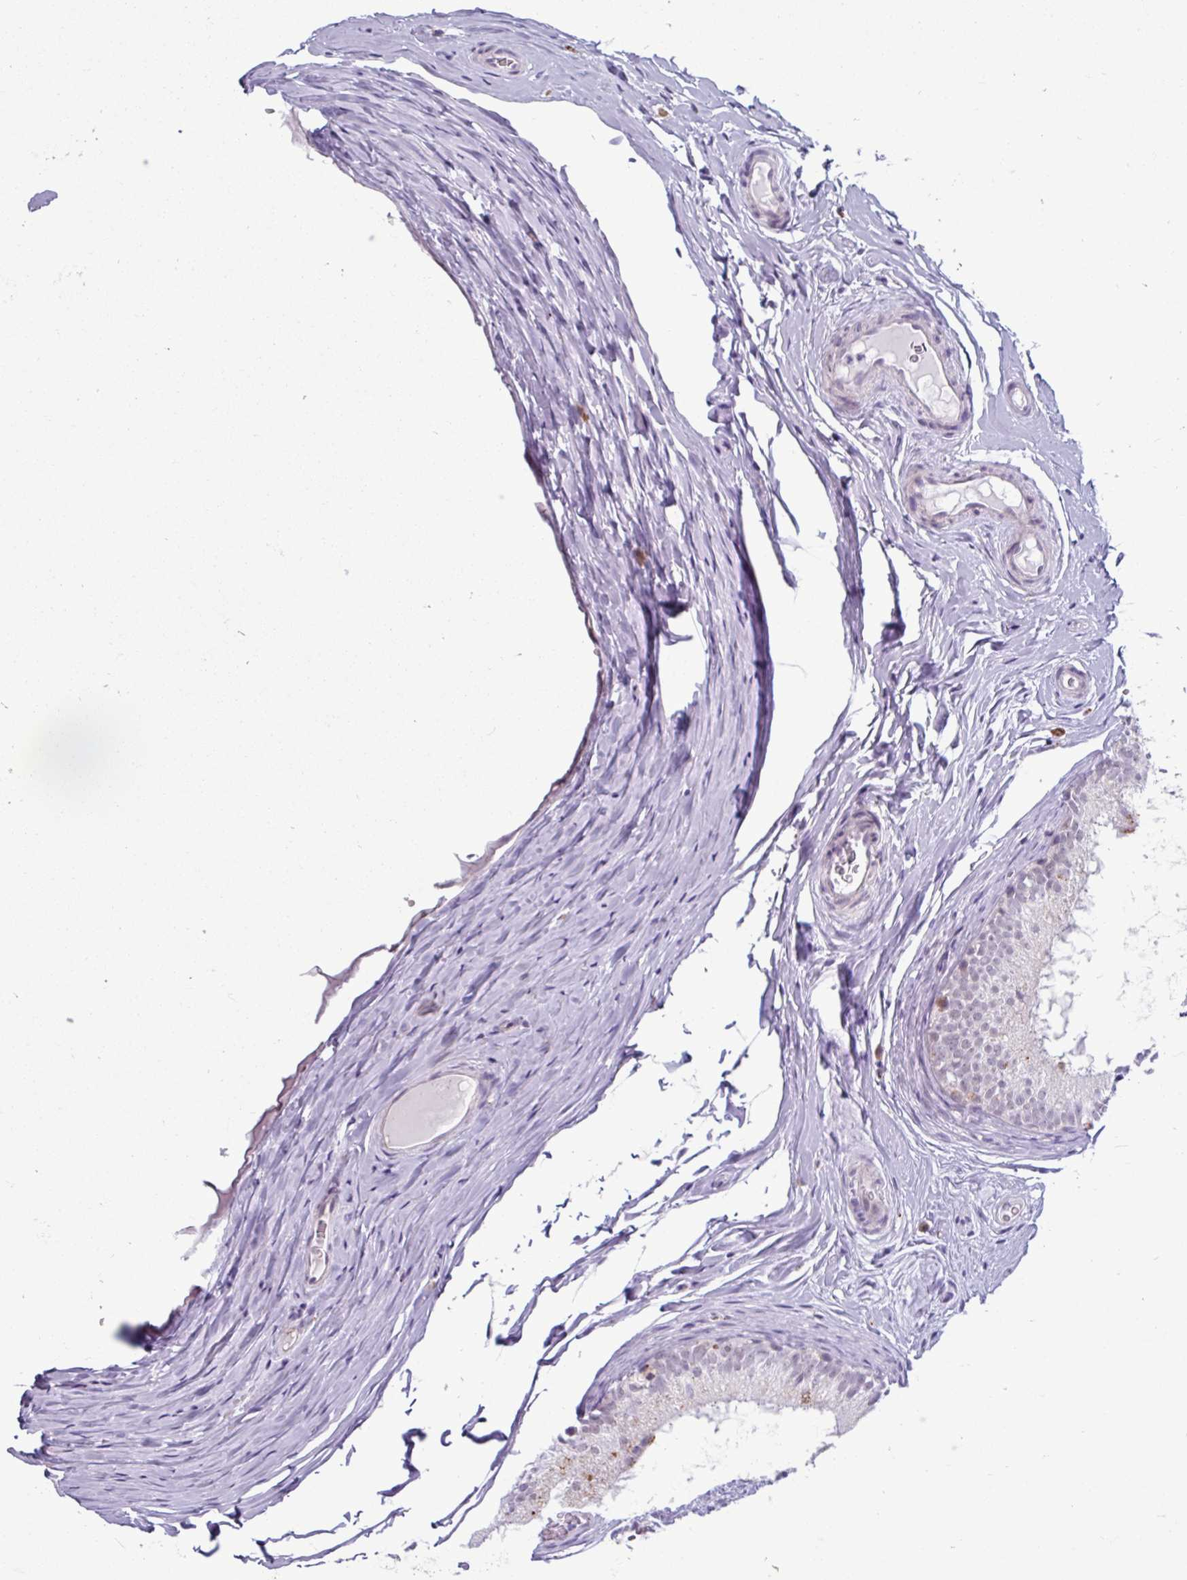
{"staining": {"intensity": "strong", "quantity": "25%-75%", "location": "cytoplasmic/membranous"}, "tissue": "epididymis", "cell_type": "Glandular cells", "image_type": "normal", "snomed": [{"axis": "morphology", "description": "Normal tissue, NOS"}, {"axis": "topography", "description": "Epididymis"}], "caption": "Benign epididymis shows strong cytoplasmic/membranous positivity in approximately 25%-75% of glandular cells, visualized by immunohistochemistry. Nuclei are stained in blue.", "gene": "AMIGO2", "patient": {"sex": "male", "age": 25}}